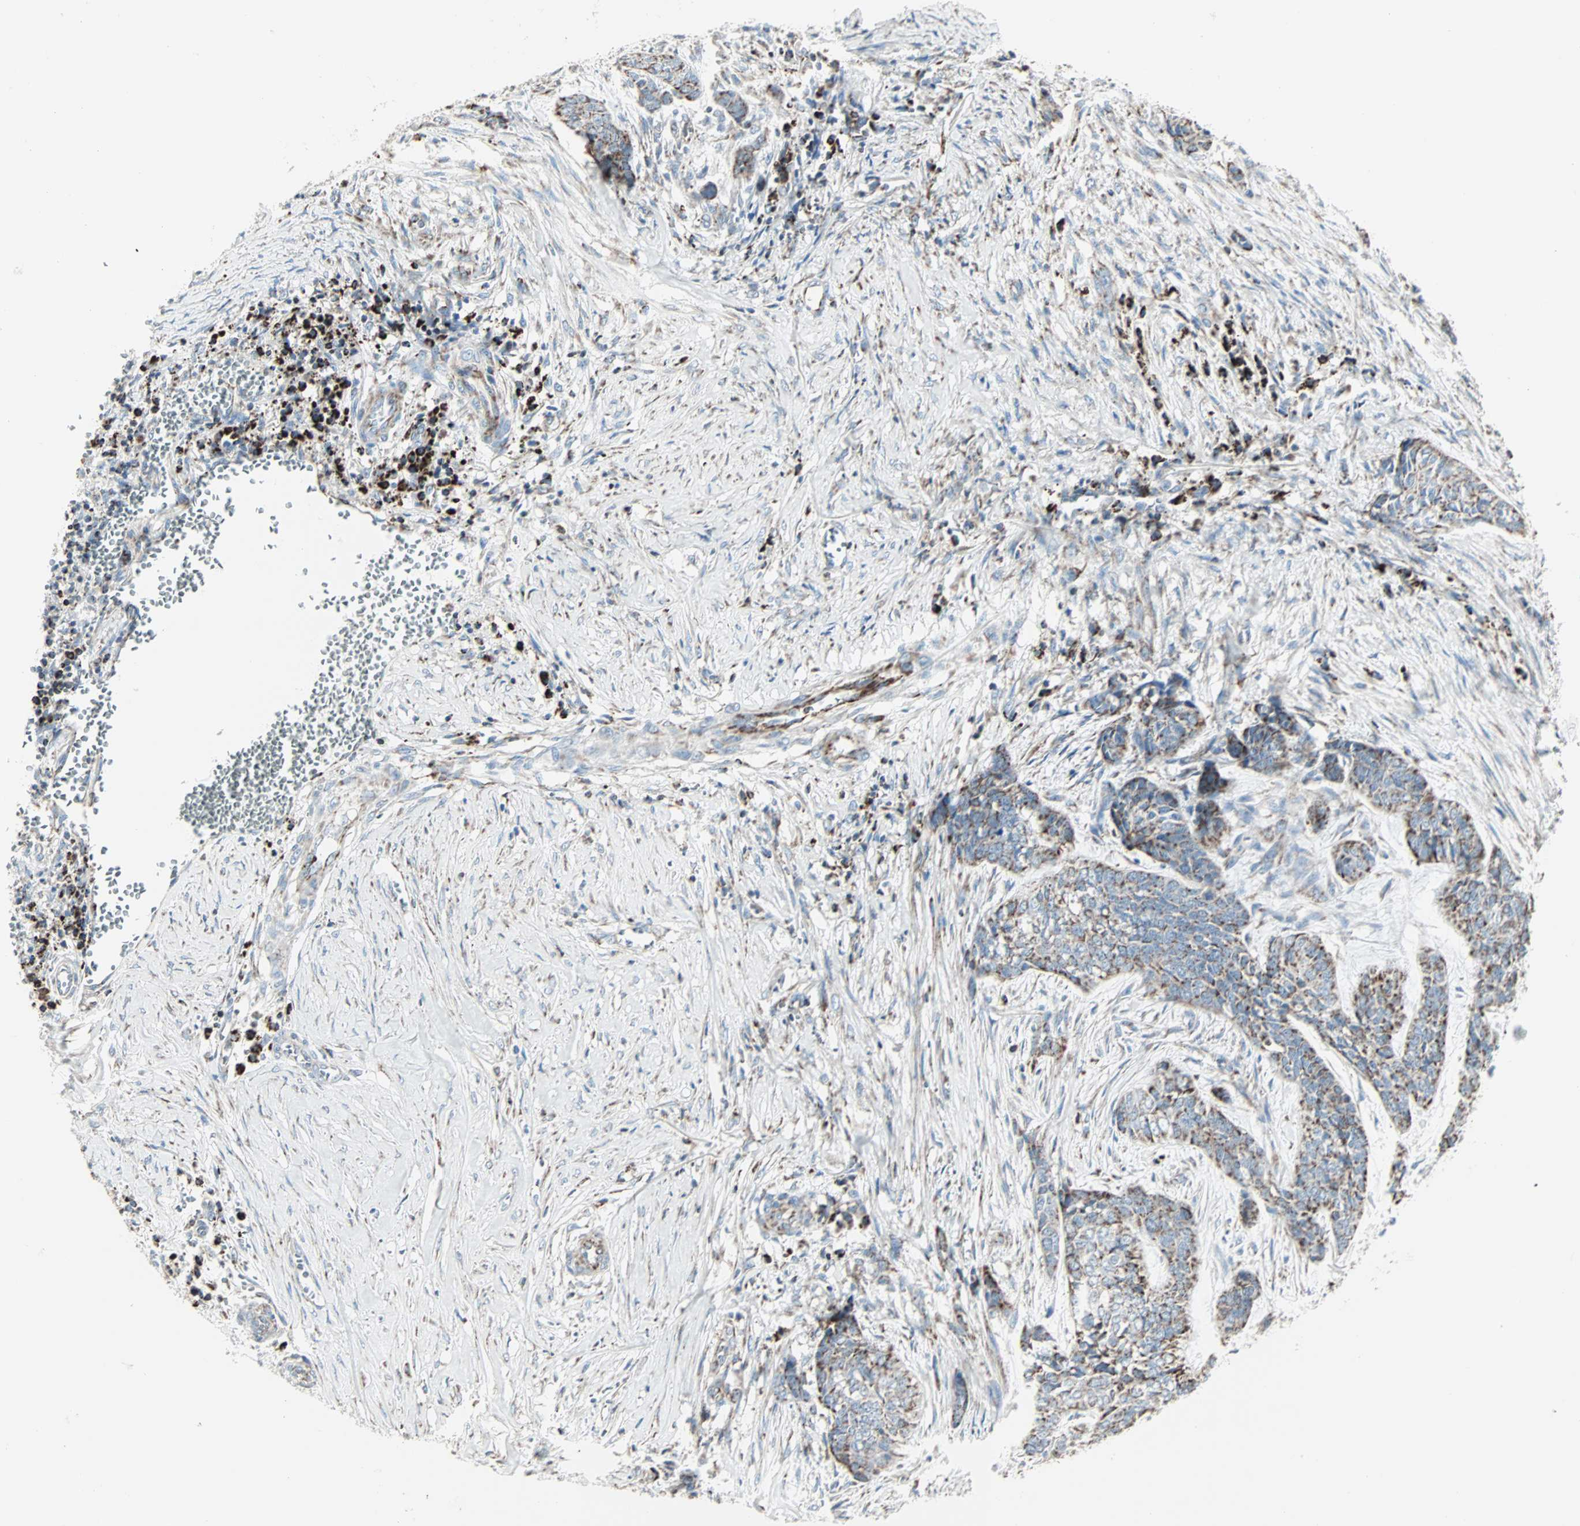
{"staining": {"intensity": "moderate", "quantity": "25%-75%", "location": "cytoplasmic/membranous"}, "tissue": "skin cancer", "cell_type": "Tumor cells", "image_type": "cancer", "snomed": [{"axis": "morphology", "description": "Basal cell carcinoma"}, {"axis": "topography", "description": "Skin"}], "caption": "Human basal cell carcinoma (skin) stained with a protein marker displays moderate staining in tumor cells.", "gene": "IDH2", "patient": {"sex": "female", "age": 64}}